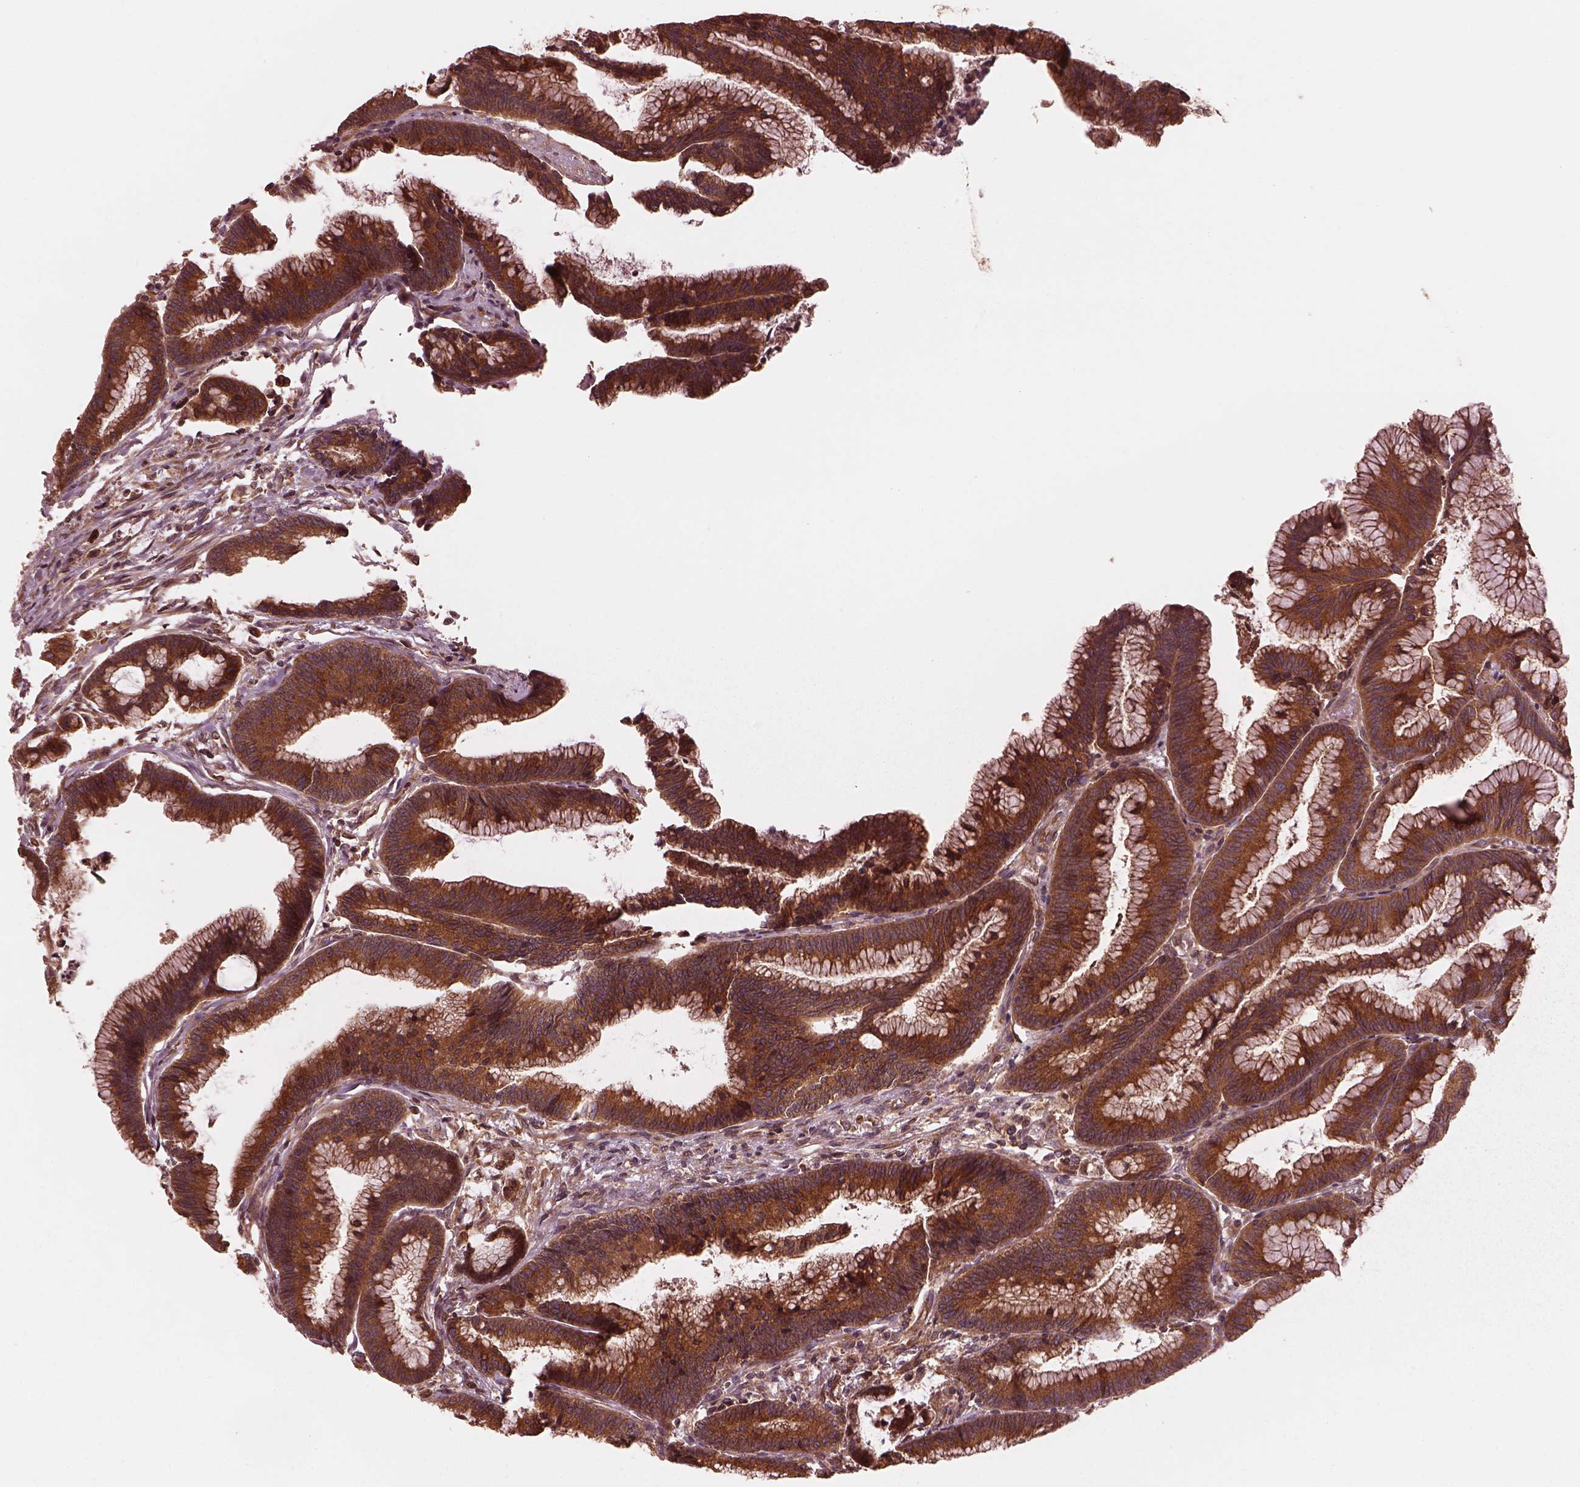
{"staining": {"intensity": "strong", "quantity": ">75%", "location": "cytoplasmic/membranous"}, "tissue": "colorectal cancer", "cell_type": "Tumor cells", "image_type": "cancer", "snomed": [{"axis": "morphology", "description": "Adenocarcinoma, NOS"}, {"axis": "topography", "description": "Colon"}], "caption": "Tumor cells display high levels of strong cytoplasmic/membranous staining in approximately >75% of cells in colorectal cancer.", "gene": "PIK3R2", "patient": {"sex": "female", "age": 78}}